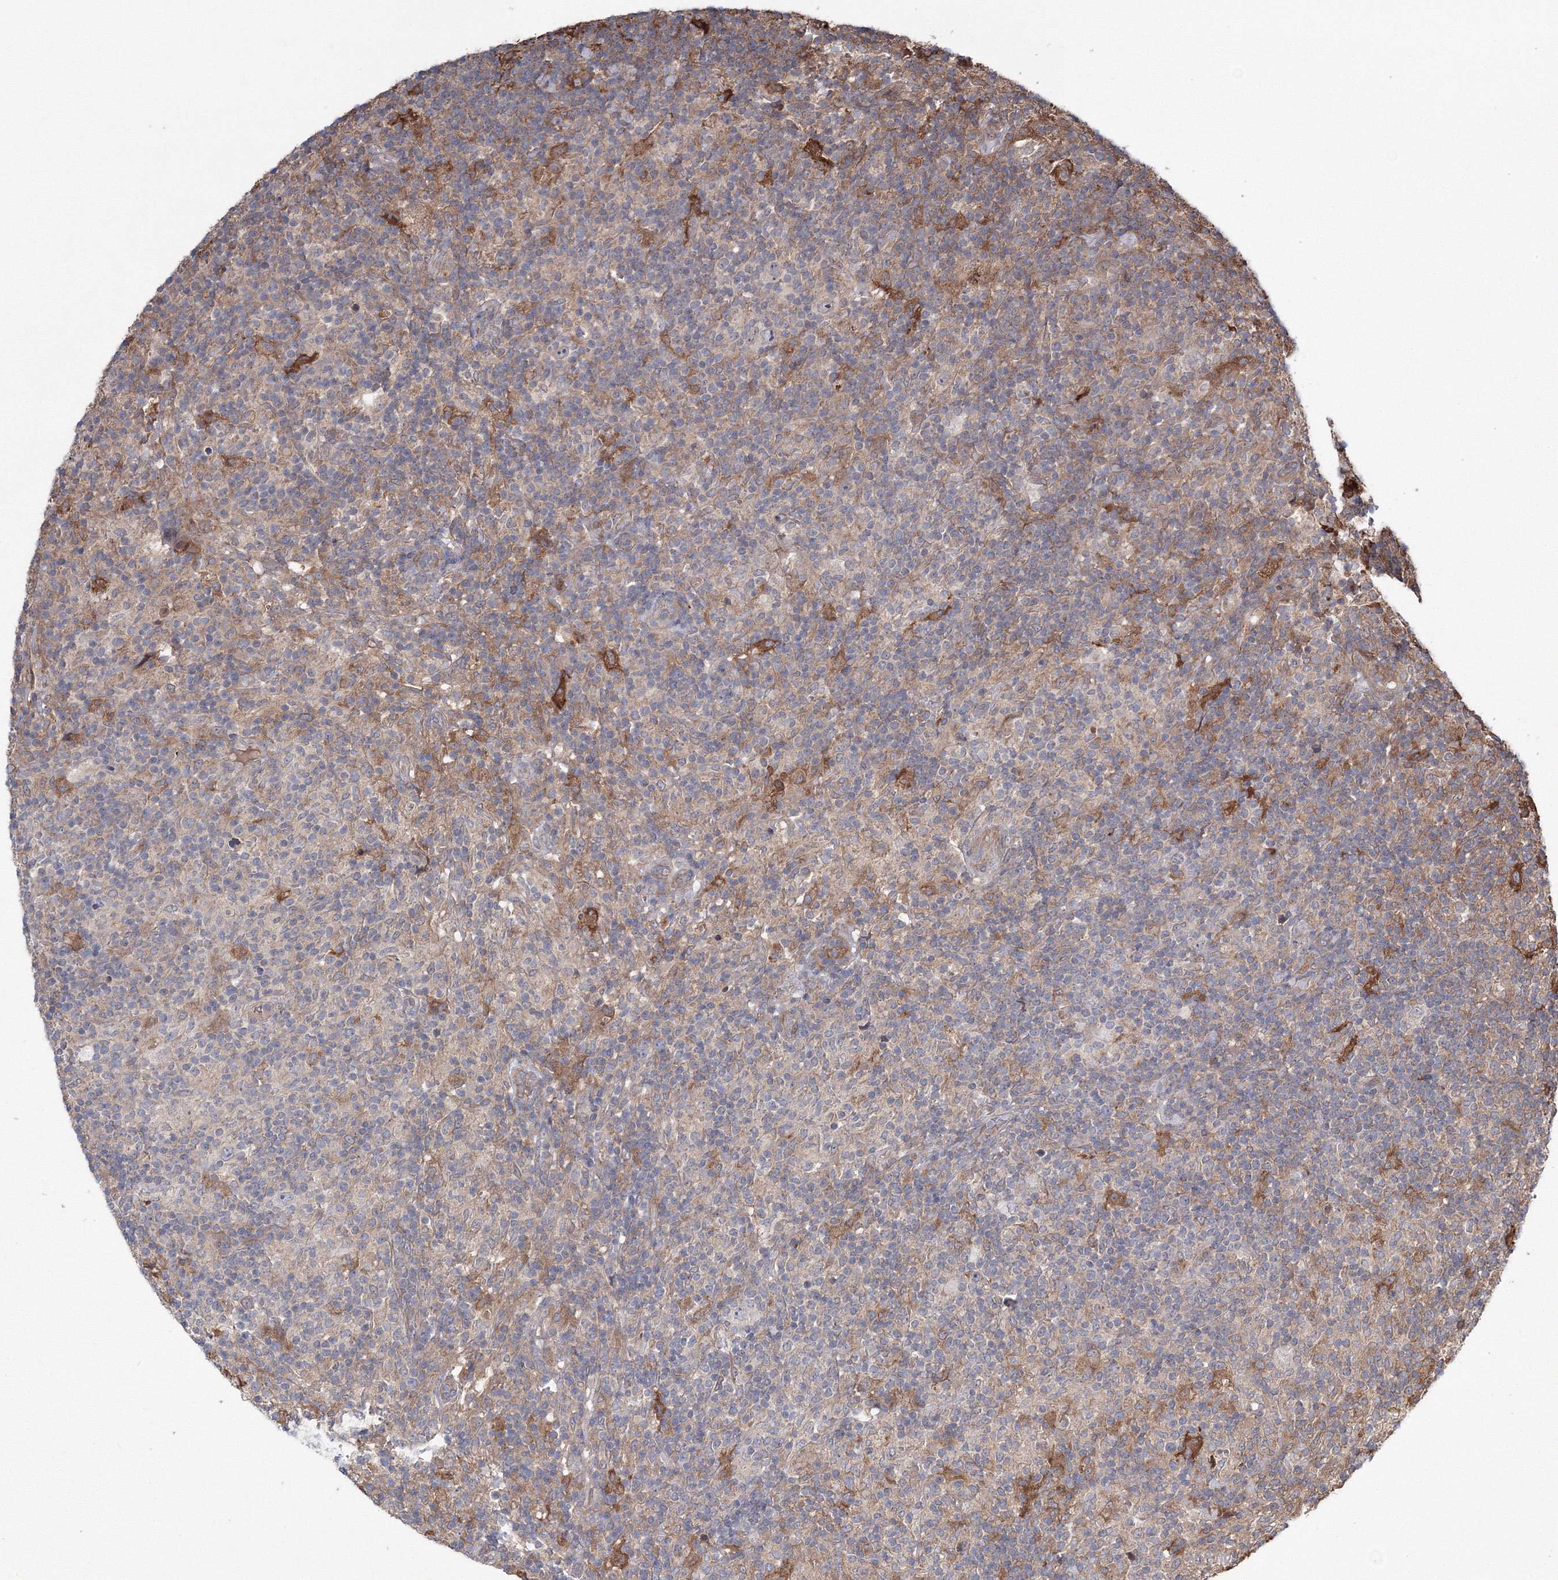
{"staining": {"intensity": "negative", "quantity": "none", "location": "none"}, "tissue": "lymphoma", "cell_type": "Tumor cells", "image_type": "cancer", "snomed": [{"axis": "morphology", "description": "Hodgkin's disease, NOS"}, {"axis": "topography", "description": "Lymph node"}], "caption": "Micrograph shows no significant protein positivity in tumor cells of Hodgkin's disease.", "gene": "RANBP3L", "patient": {"sex": "male", "age": 70}}